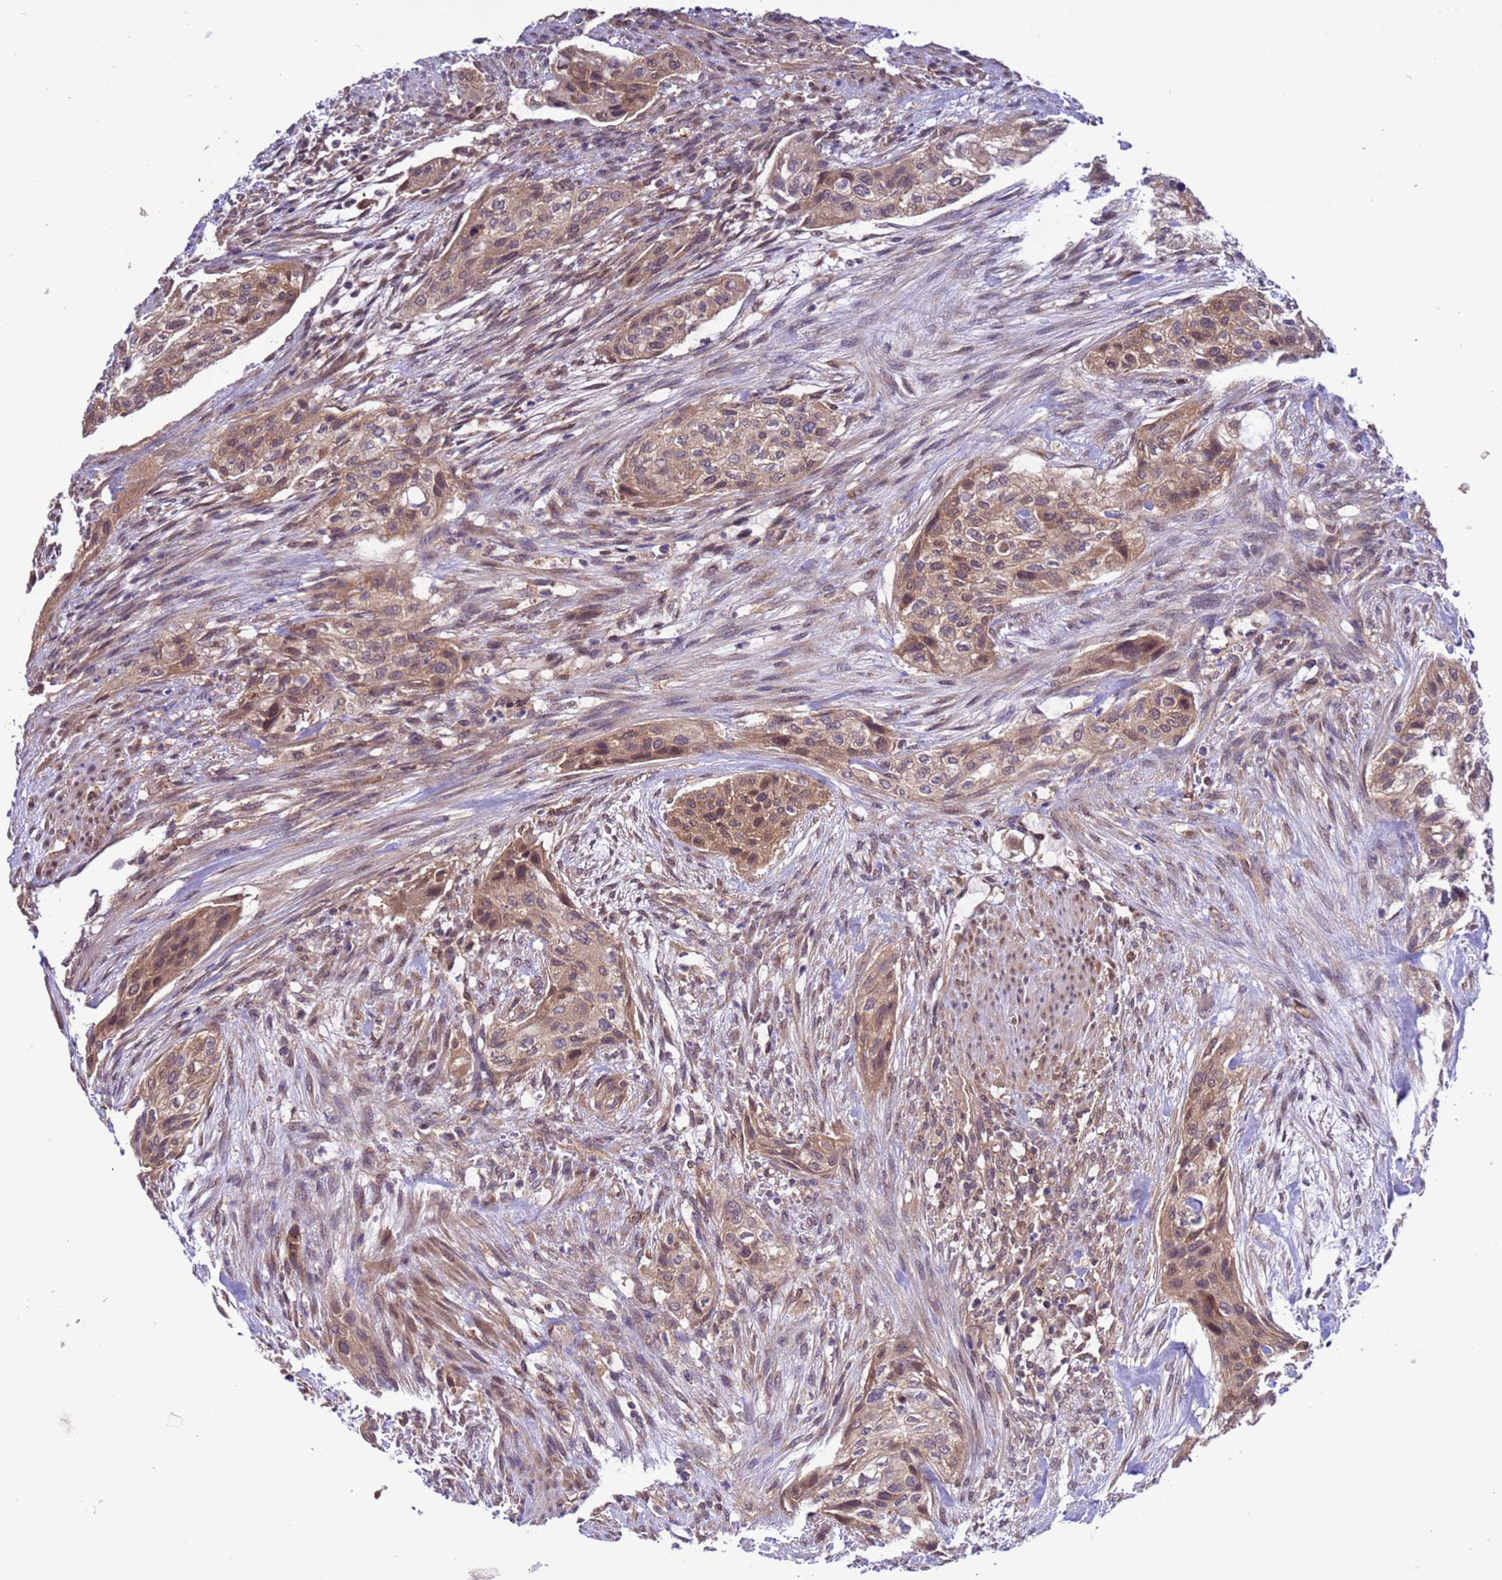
{"staining": {"intensity": "moderate", "quantity": ">75%", "location": "cytoplasmic/membranous,nuclear"}, "tissue": "urothelial cancer", "cell_type": "Tumor cells", "image_type": "cancer", "snomed": [{"axis": "morphology", "description": "Urothelial carcinoma, High grade"}, {"axis": "topography", "description": "Urinary bladder"}], "caption": "Moderate cytoplasmic/membranous and nuclear staining for a protein is seen in approximately >75% of tumor cells of high-grade urothelial carcinoma using IHC.", "gene": "ZFP69B", "patient": {"sex": "male", "age": 35}}